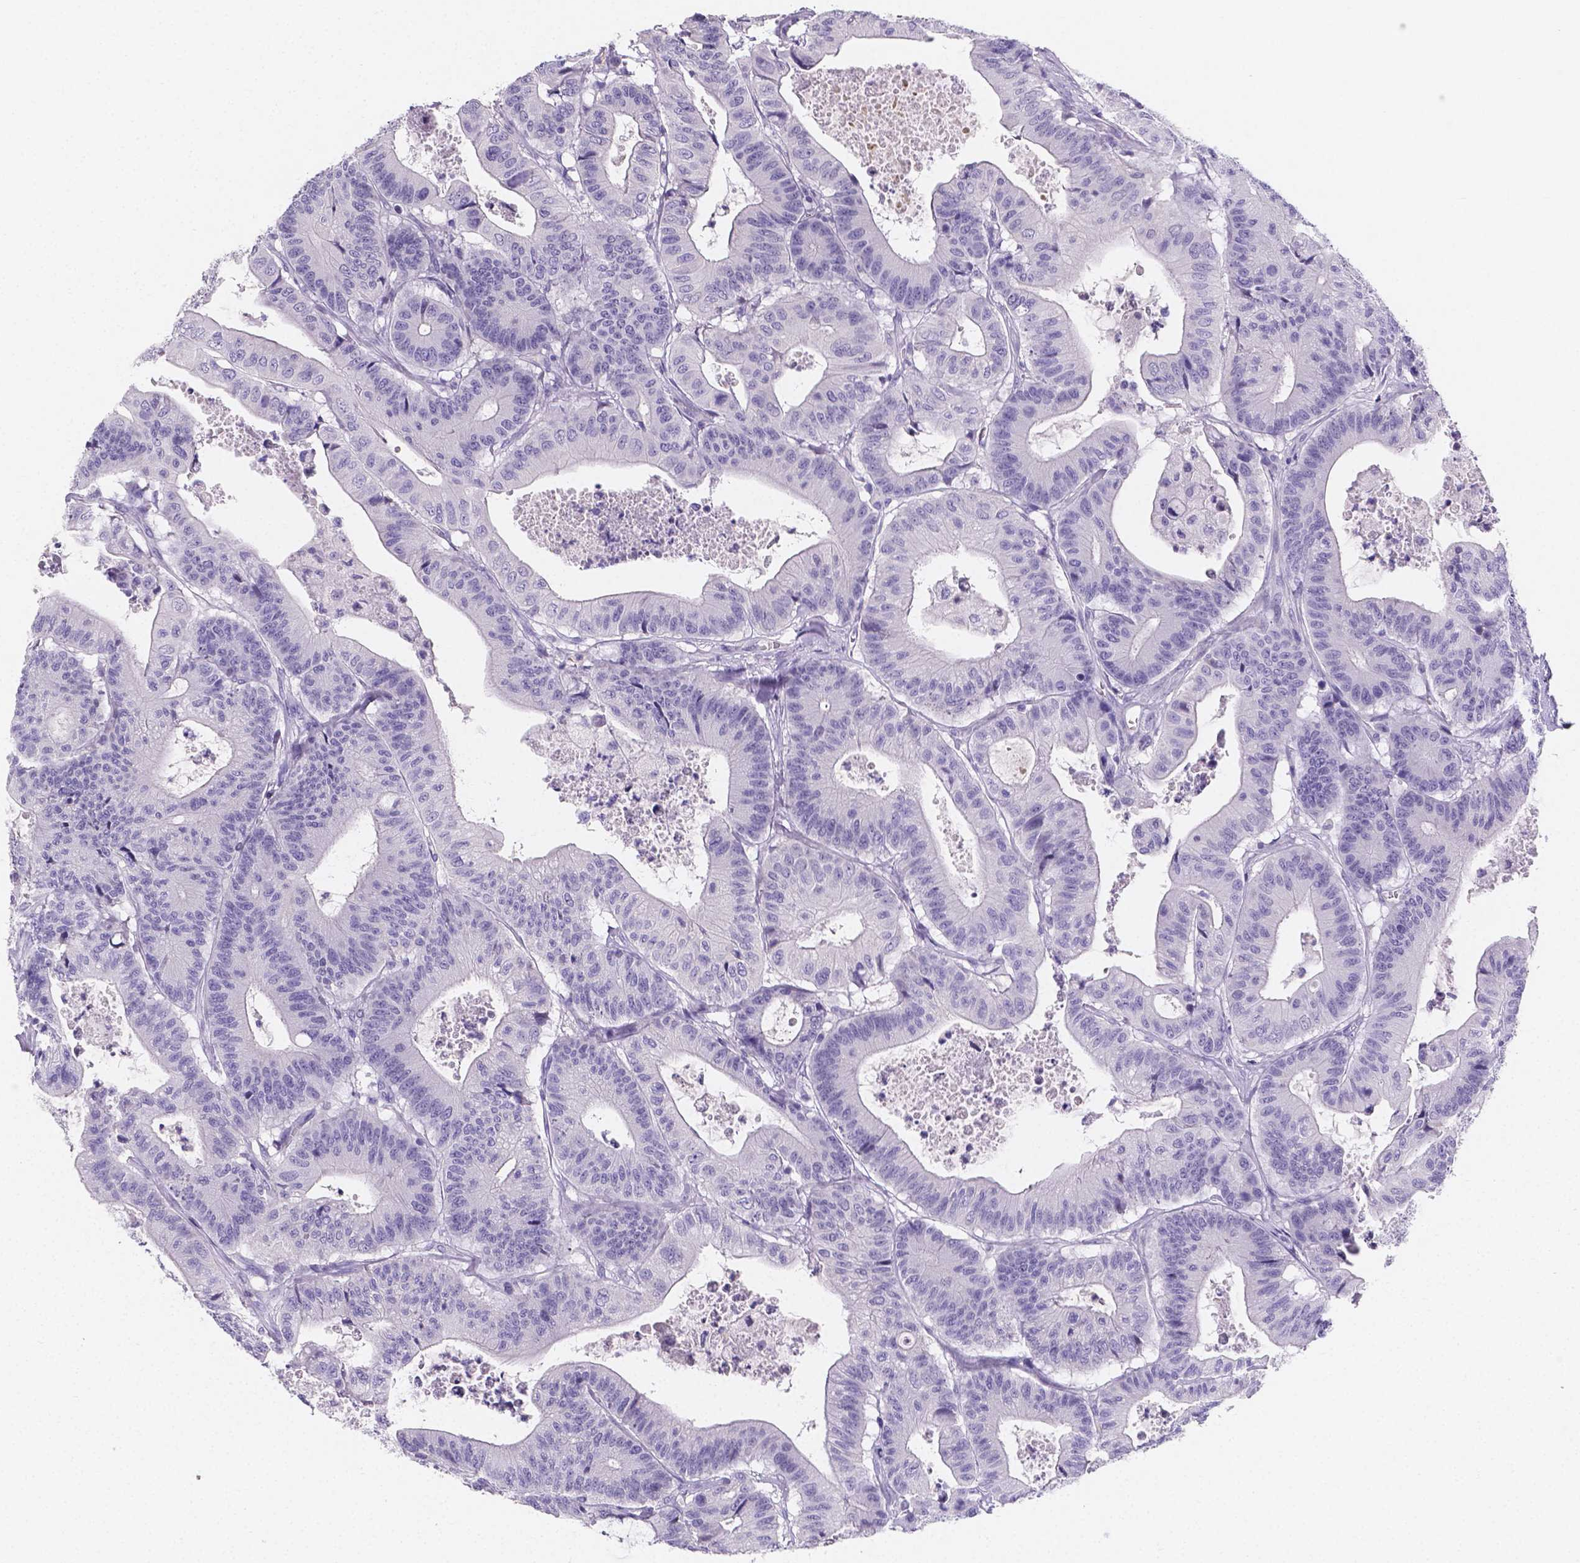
{"staining": {"intensity": "negative", "quantity": "none", "location": "none"}, "tissue": "colorectal cancer", "cell_type": "Tumor cells", "image_type": "cancer", "snomed": [{"axis": "morphology", "description": "Adenocarcinoma, NOS"}, {"axis": "topography", "description": "Colon"}], "caption": "The immunohistochemistry (IHC) micrograph has no significant positivity in tumor cells of adenocarcinoma (colorectal) tissue.", "gene": "PLXNA4", "patient": {"sex": "female", "age": 84}}